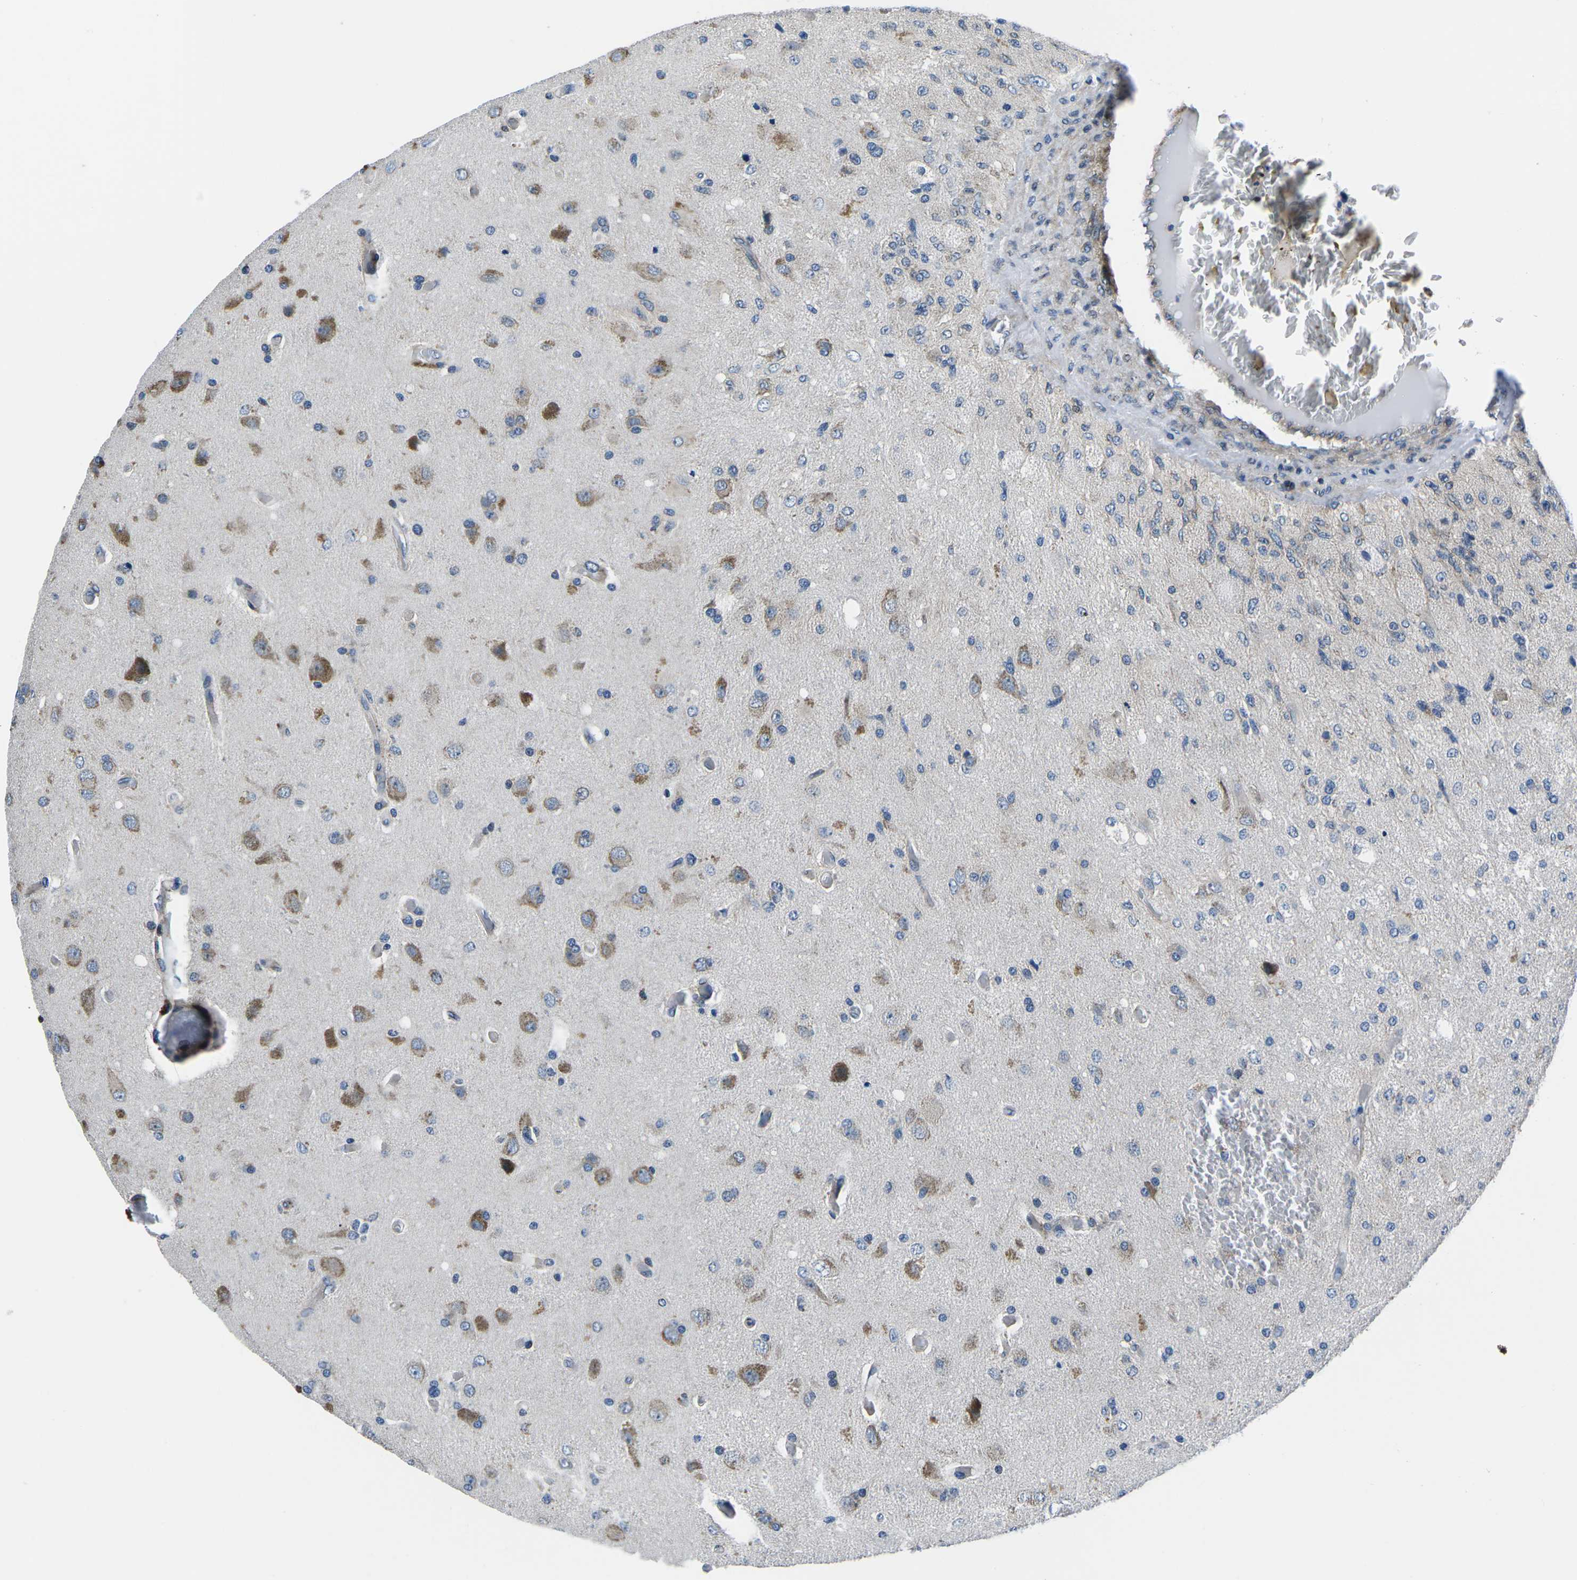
{"staining": {"intensity": "moderate", "quantity": "<25%", "location": "cytoplasmic/membranous"}, "tissue": "glioma", "cell_type": "Tumor cells", "image_type": "cancer", "snomed": [{"axis": "morphology", "description": "Normal tissue, NOS"}, {"axis": "morphology", "description": "Glioma, malignant, High grade"}, {"axis": "topography", "description": "Cerebral cortex"}], "caption": "Brown immunohistochemical staining in high-grade glioma (malignant) demonstrates moderate cytoplasmic/membranous staining in about <25% of tumor cells.", "gene": "EIF4E", "patient": {"sex": "male", "age": 77}}